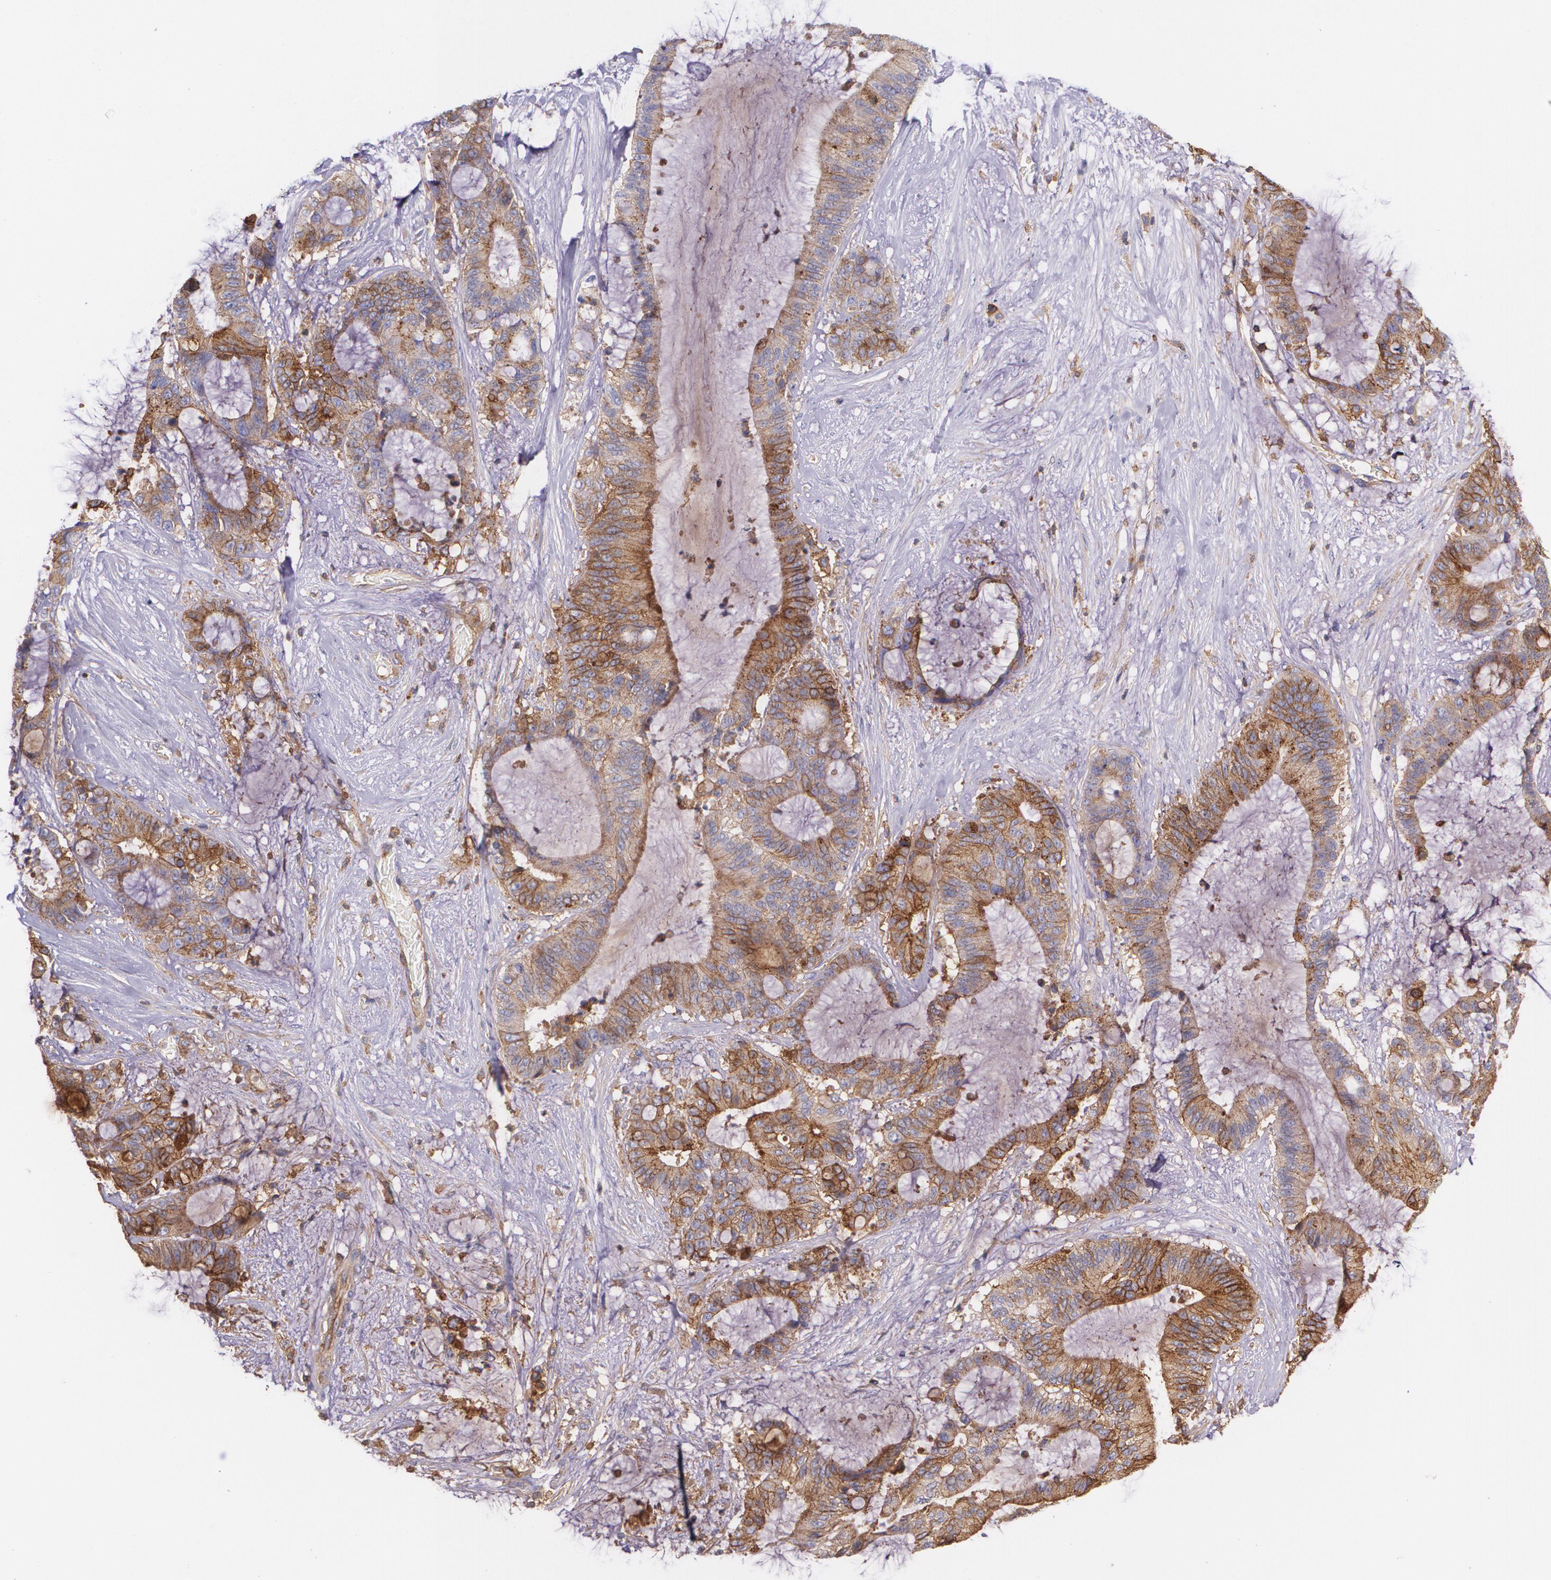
{"staining": {"intensity": "moderate", "quantity": "25%-75%", "location": "cytoplasmic/membranous"}, "tissue": "liver cancer", "cell_type": "Tumor cells", "image_type": "cancer", "snomed": [{"axis": "morphology", "description": "Cholangiocarcinoma"}, {"axis": "topography", "description": "Liver"}], "caption": "Protein staining of liver cholangiocarcinoma tissue shows moderate cytoplasmic/membranous staining in approximately 25%-75% of tumor cells.", "gene": "B2M", "patient": {"sex": "female", "age": 73}}